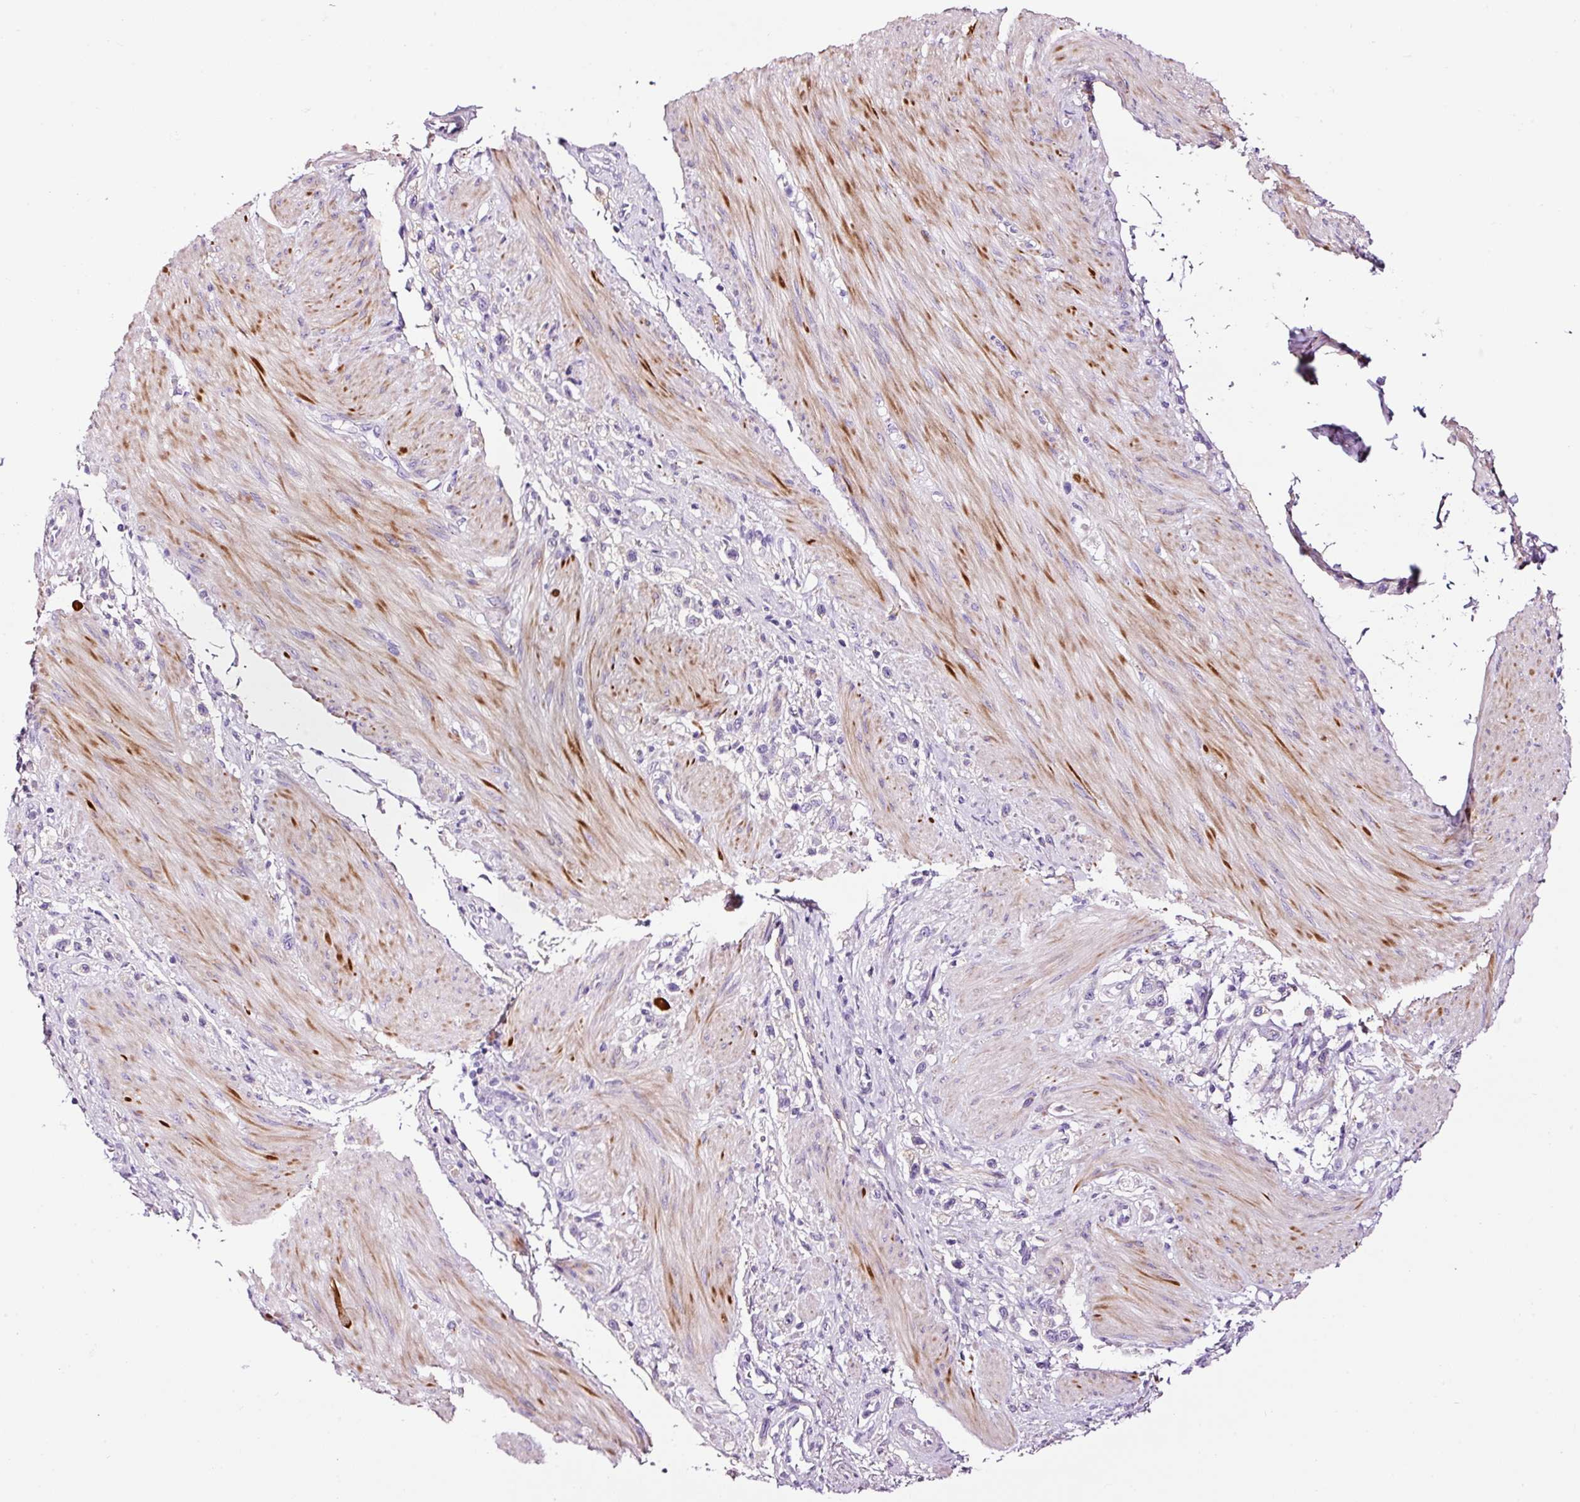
{"staining": {"intensity": "negative", "quantity": "none", "location": "none"}, "tissue": "stomach cancer", "cell_type": "Tumor cells", "image_type": "cancer", "snomed": [{"axis": "morphology", "description": "Adenocarcinoma, NOS"}, {"axis": "topography", "description": "Stomach"}], "caption": "IHC micrograph of neoplastic tissue: stomach cancer stained with DAB (3,3'-diaminobenzidine) exhibits no significant protein expression in tumor cells. The staining was performed using DAB (3,3'-diaminobenzidine) to visualize the protein expression in brown, while the nuclei were stained in blue with hematoxylin (Magnification: 20x).", "gene": "PAM", "patient": {"sex": "female", "age": 65}}